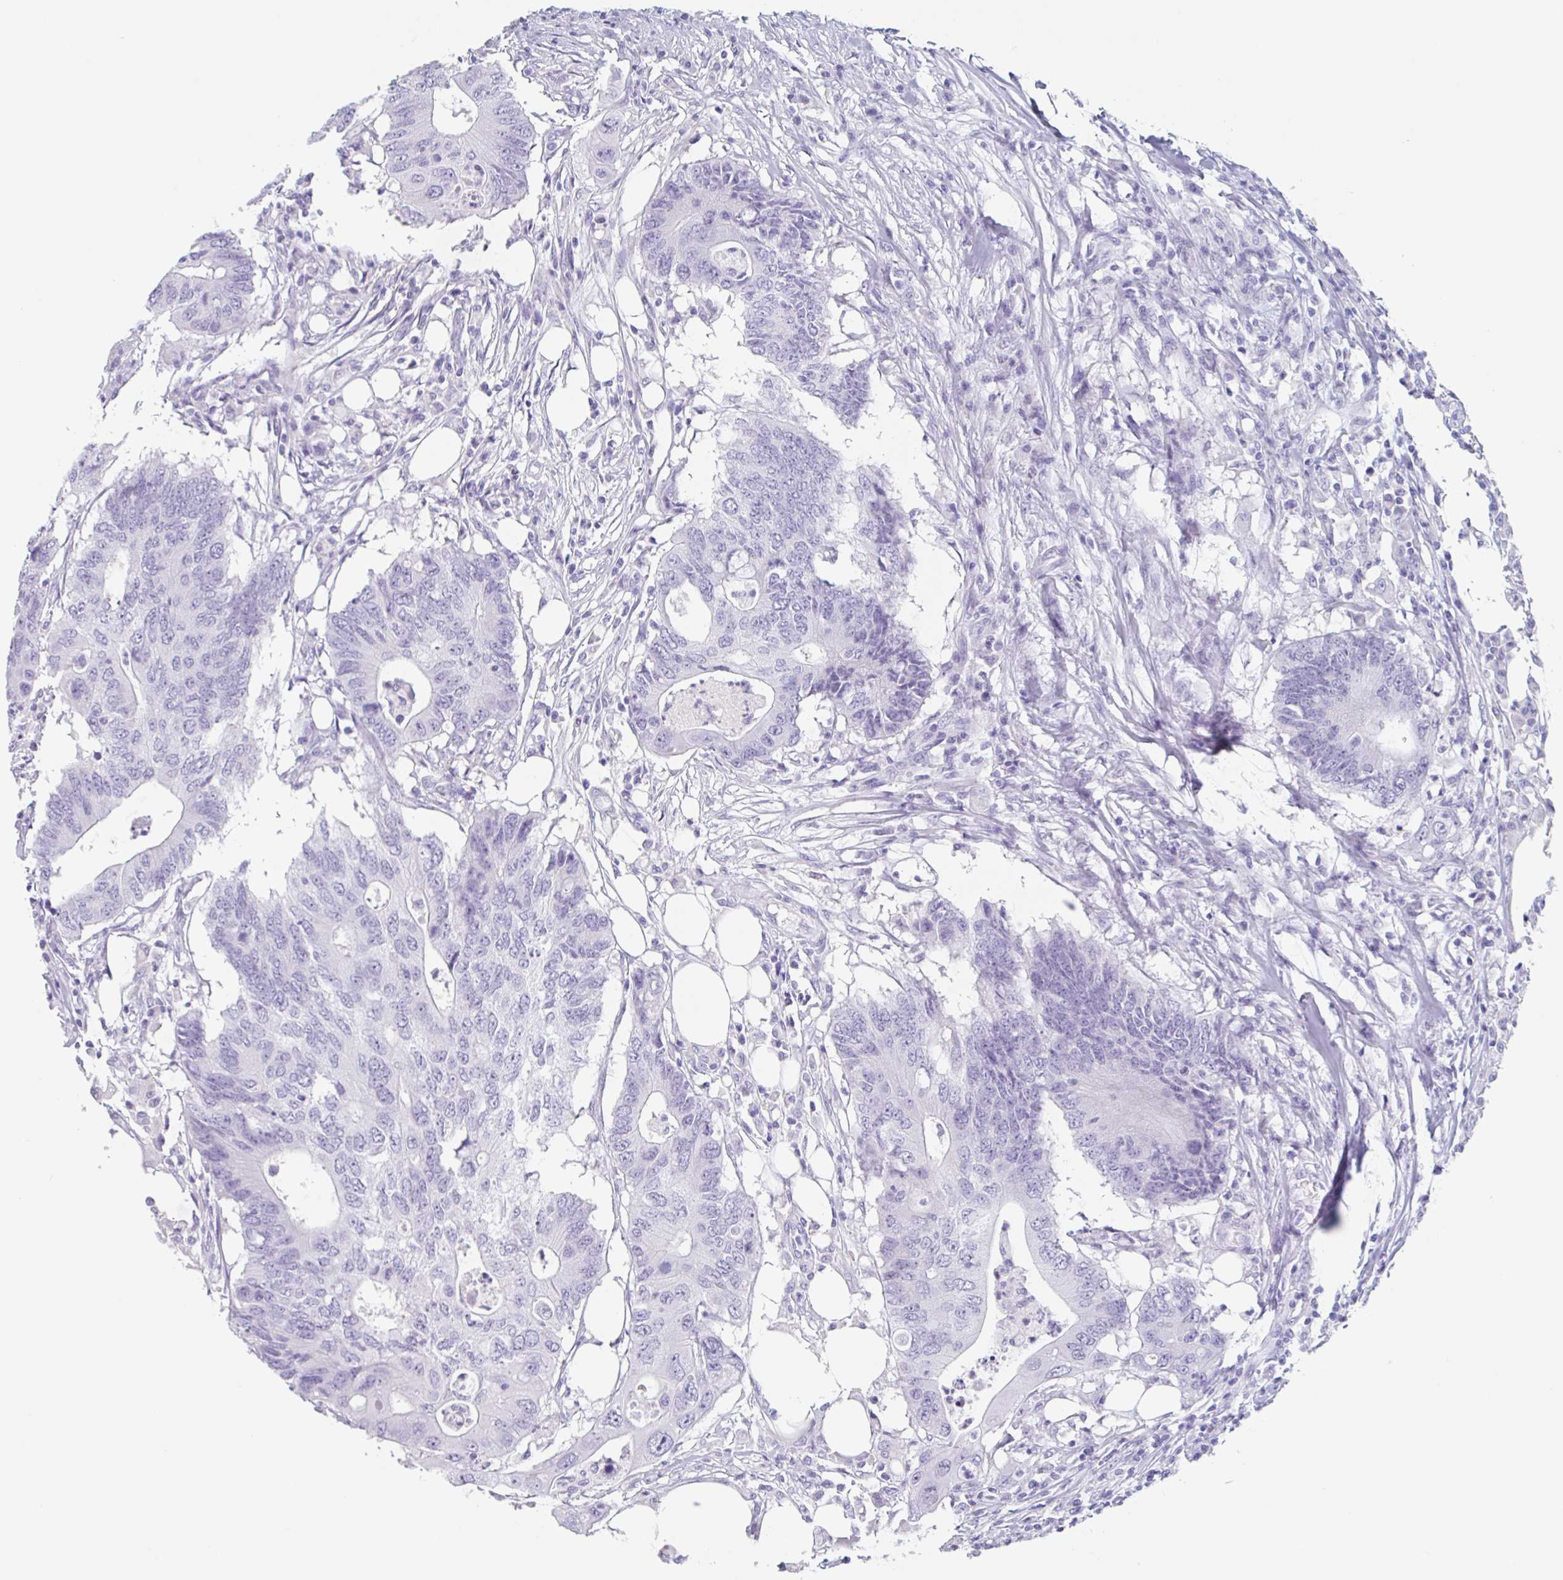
{"staining": {"intensity": "negative", "quantity": "none", "location": "none"}, "tissue": "colorectal cancer", "cell_type": "Tumor cells", "image_type": "cancer", "snomed": [{"axis": "morphology", "description": "Adenocarcinoma, NOS"}, {"axis": "topography", "description": "Colon"}], "caption": "A micrograph of adenocarcinoma (colorectal) stained for a protein displays no brown staining in tumor cells.", "gene": "EMC4", "patient": {"sex": "male", "age": 71}}